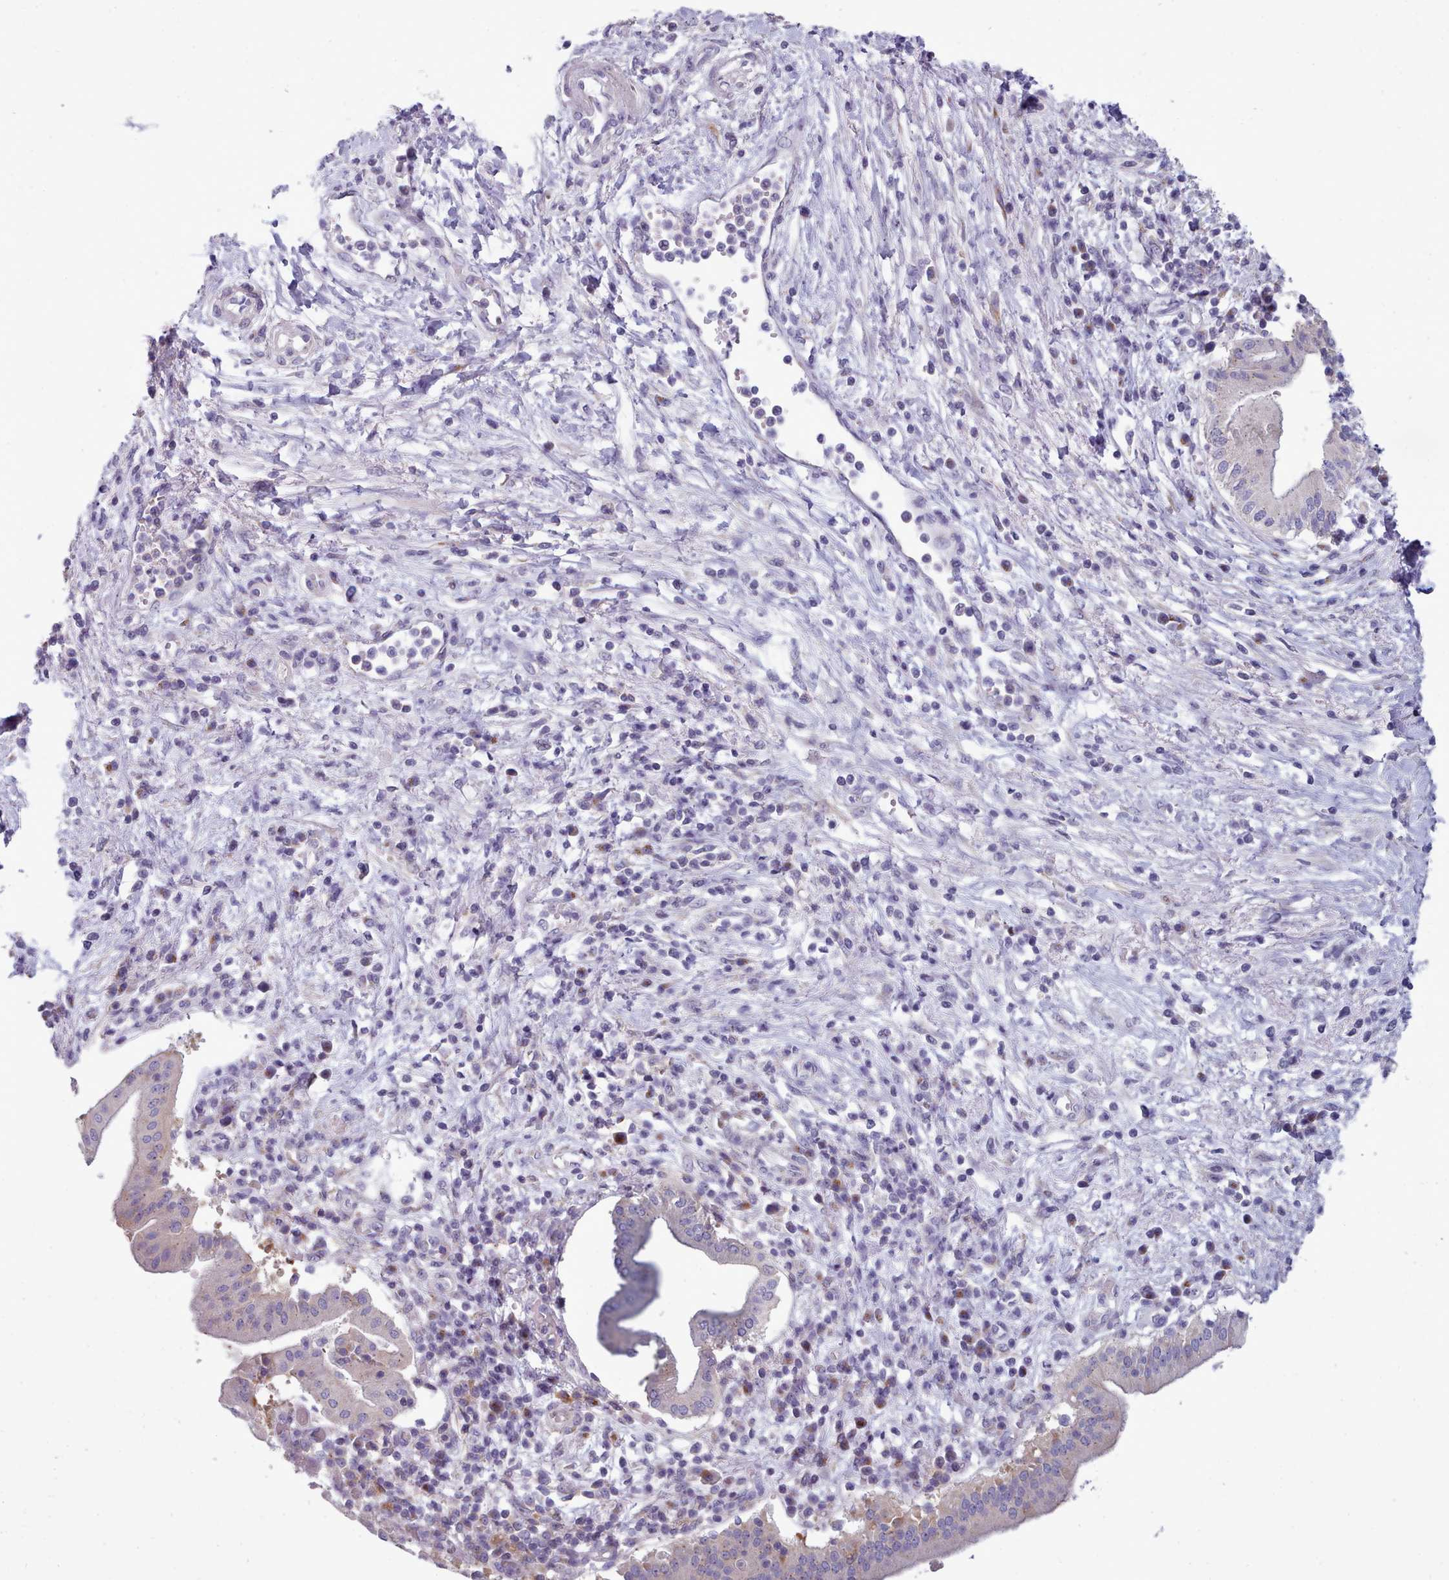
{"staining": {"intensity": "negative", "quantity": "none", "location": "none"}, "tissue": "pancreatic cancer", "cell_type": "Tumor cells", "image_type": "cancer", "snomed": [{"axis": "morphology", "description": "Adenocarcinoma, NOS"}, {"axis": "topography", "description": "Pancreas"}], "caption": "A high-resolution histopathology image shows immunohistochemistry (IHC) staining of pancreatic cancer, which displays no significant positivity in tumor cells.", "gene": "MYRFL", "patient": {"sex": "male", "age": 68}}